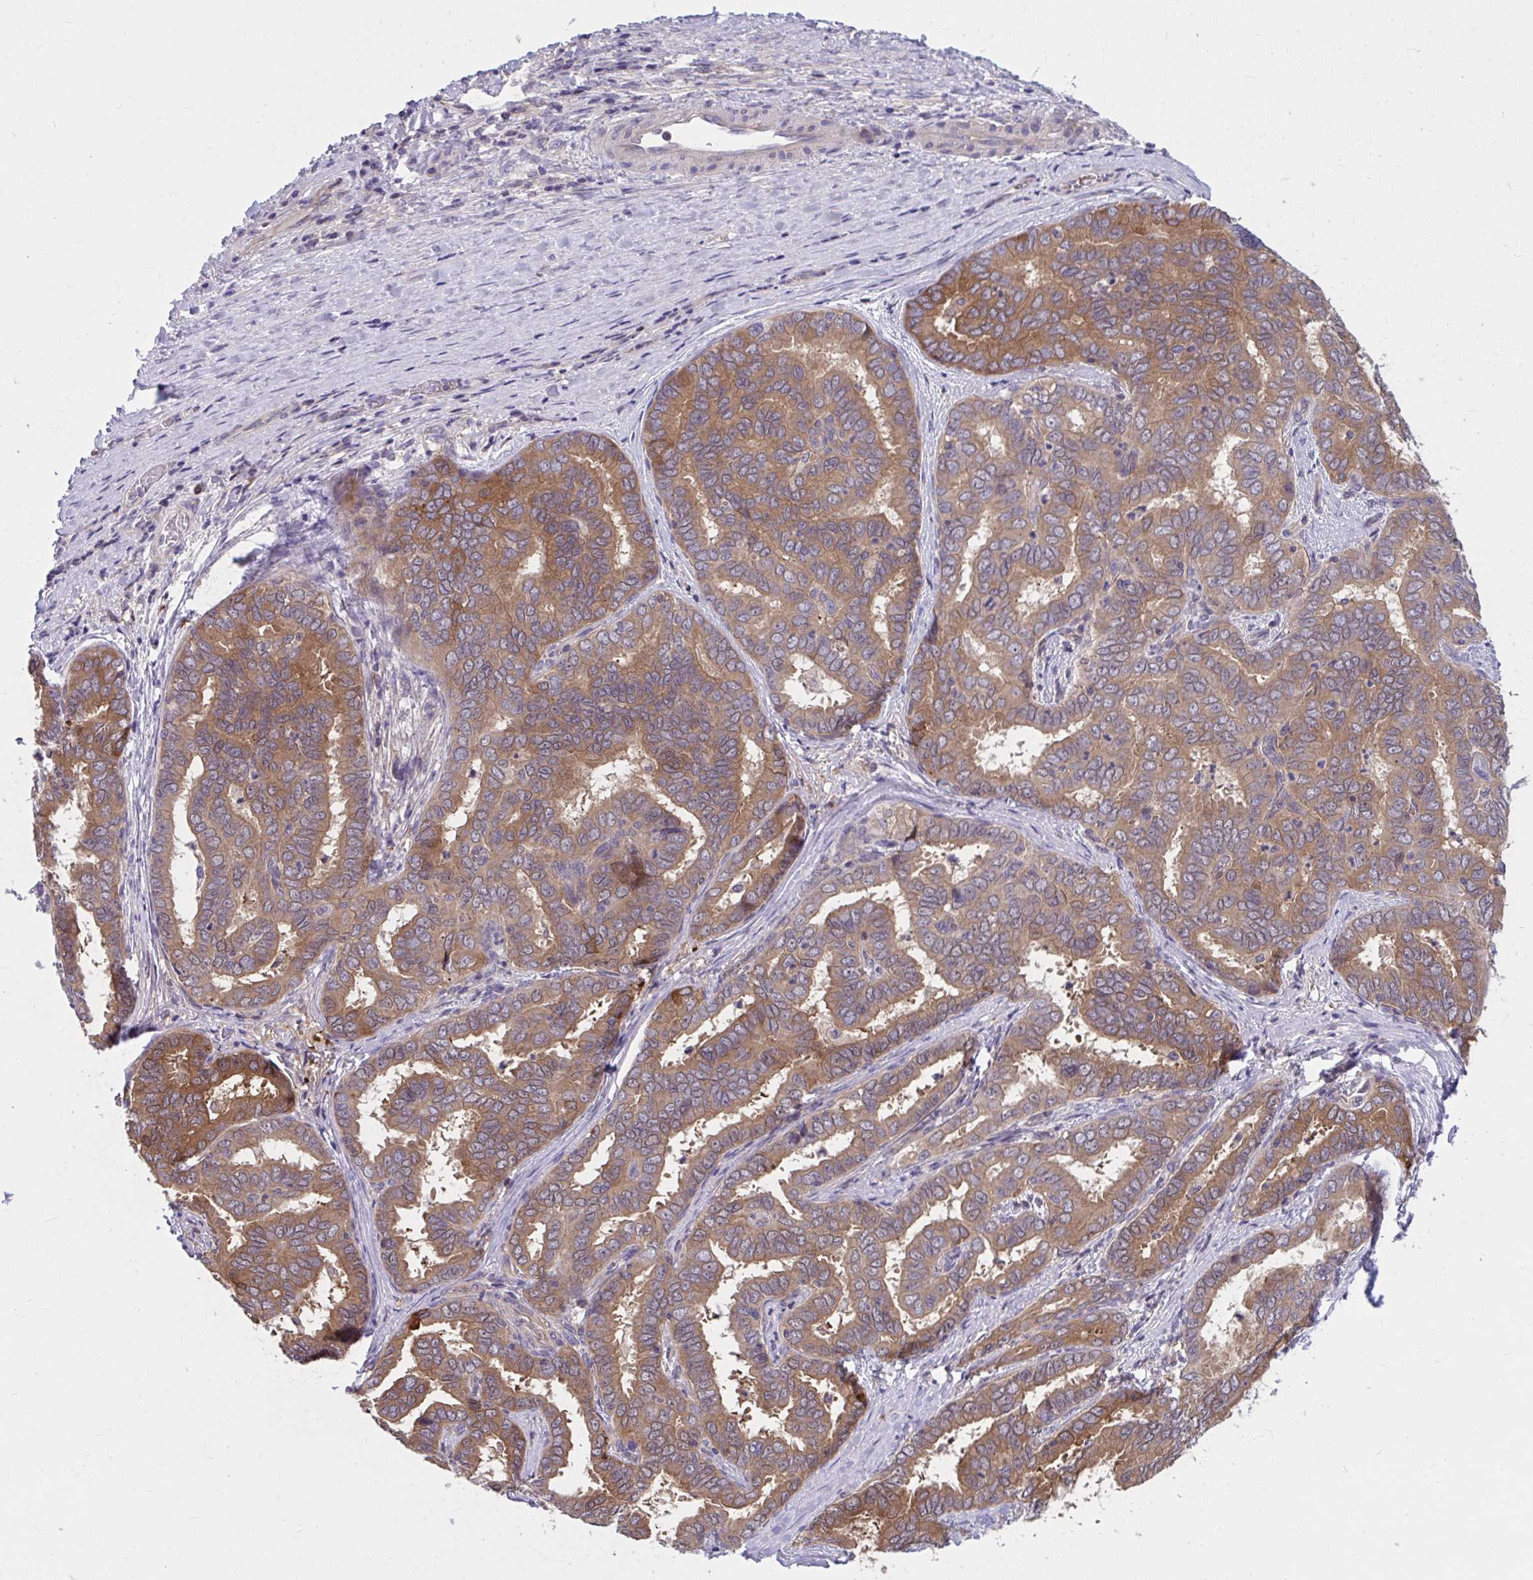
{"staining": {"intensity": "moderate", "quantity": ">75%", "location": "cytoplasmic/membranous,nuclear"}, "tissue": "liver cancer", "cell_type": "Tumor cells", "image_type": "cancer", "snomed": [{"axis": "morphology", "description": "Cholangiocarcinoma"}, {"axis": "topography", "description": "Liver"}], "caption": "Immunohistochemical staining of liver cancer exhibits moderate cytoplasmic/membranous and nuclear protein staining in about >75% of tumor cells. (DAB (3,3'-diaminobenzidine) IHC, brown staining for protein, blue staining for nuclei).", "gene": "PCDHB7", "patient": {"sex": "female", "age": 64}}